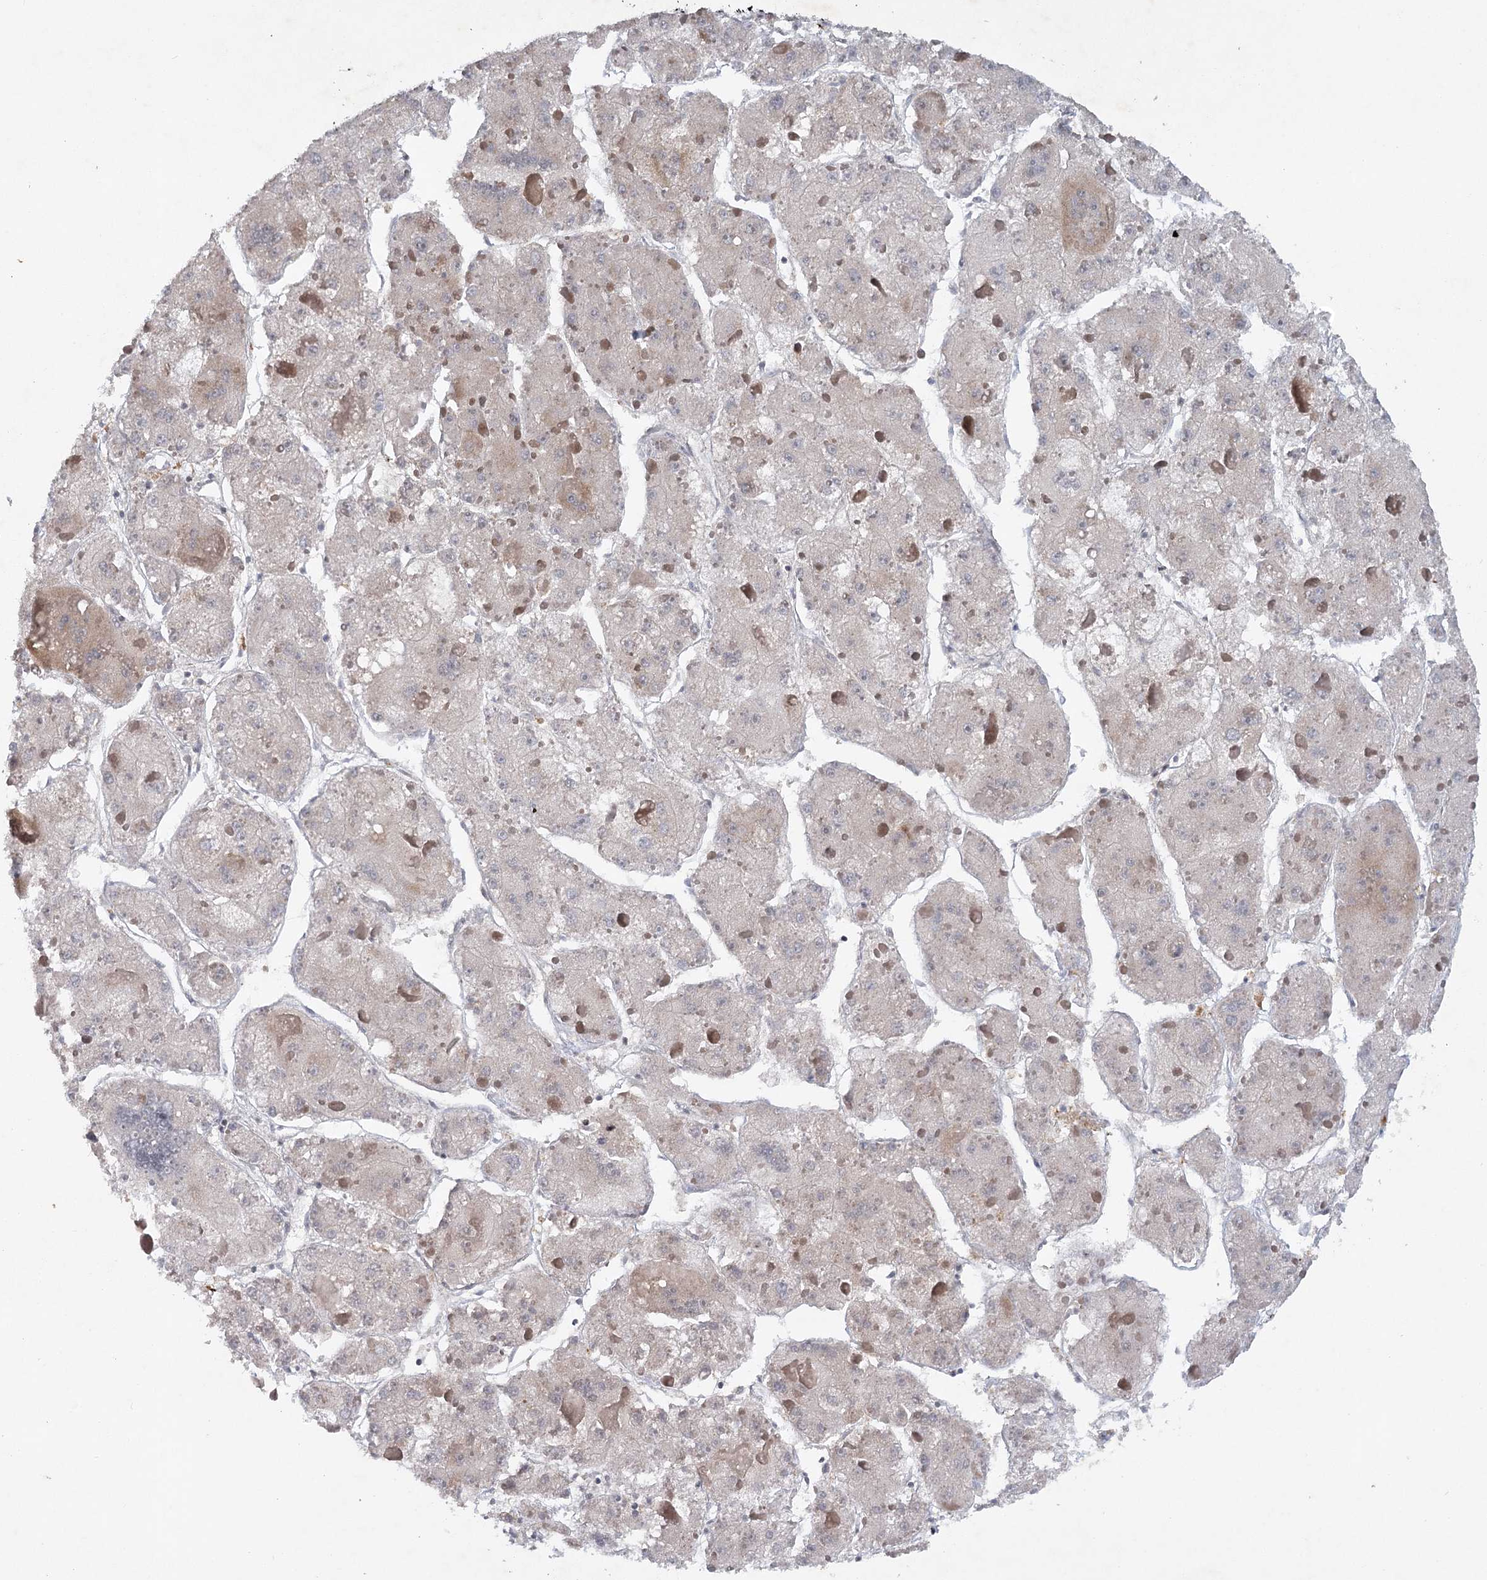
{"staining": {"intensity": "negative", "quantity": "none", "location": "none"}, "tissue": "liver cancer", "cell_type": "Tumor cells", "image_type": "cancer", "snomed": [{"axis": "morphology", "description": "Carcinoma, Hepatocellular, NOS"}, {"axis": "topography", "description": "Liver"}], "caption": "Tumor cells are negative for protein expression in human liver cancer (hepatocellular carcinoma).", "gene": "MAP3K13", "patient": {"sex": "female", "age": 73}}